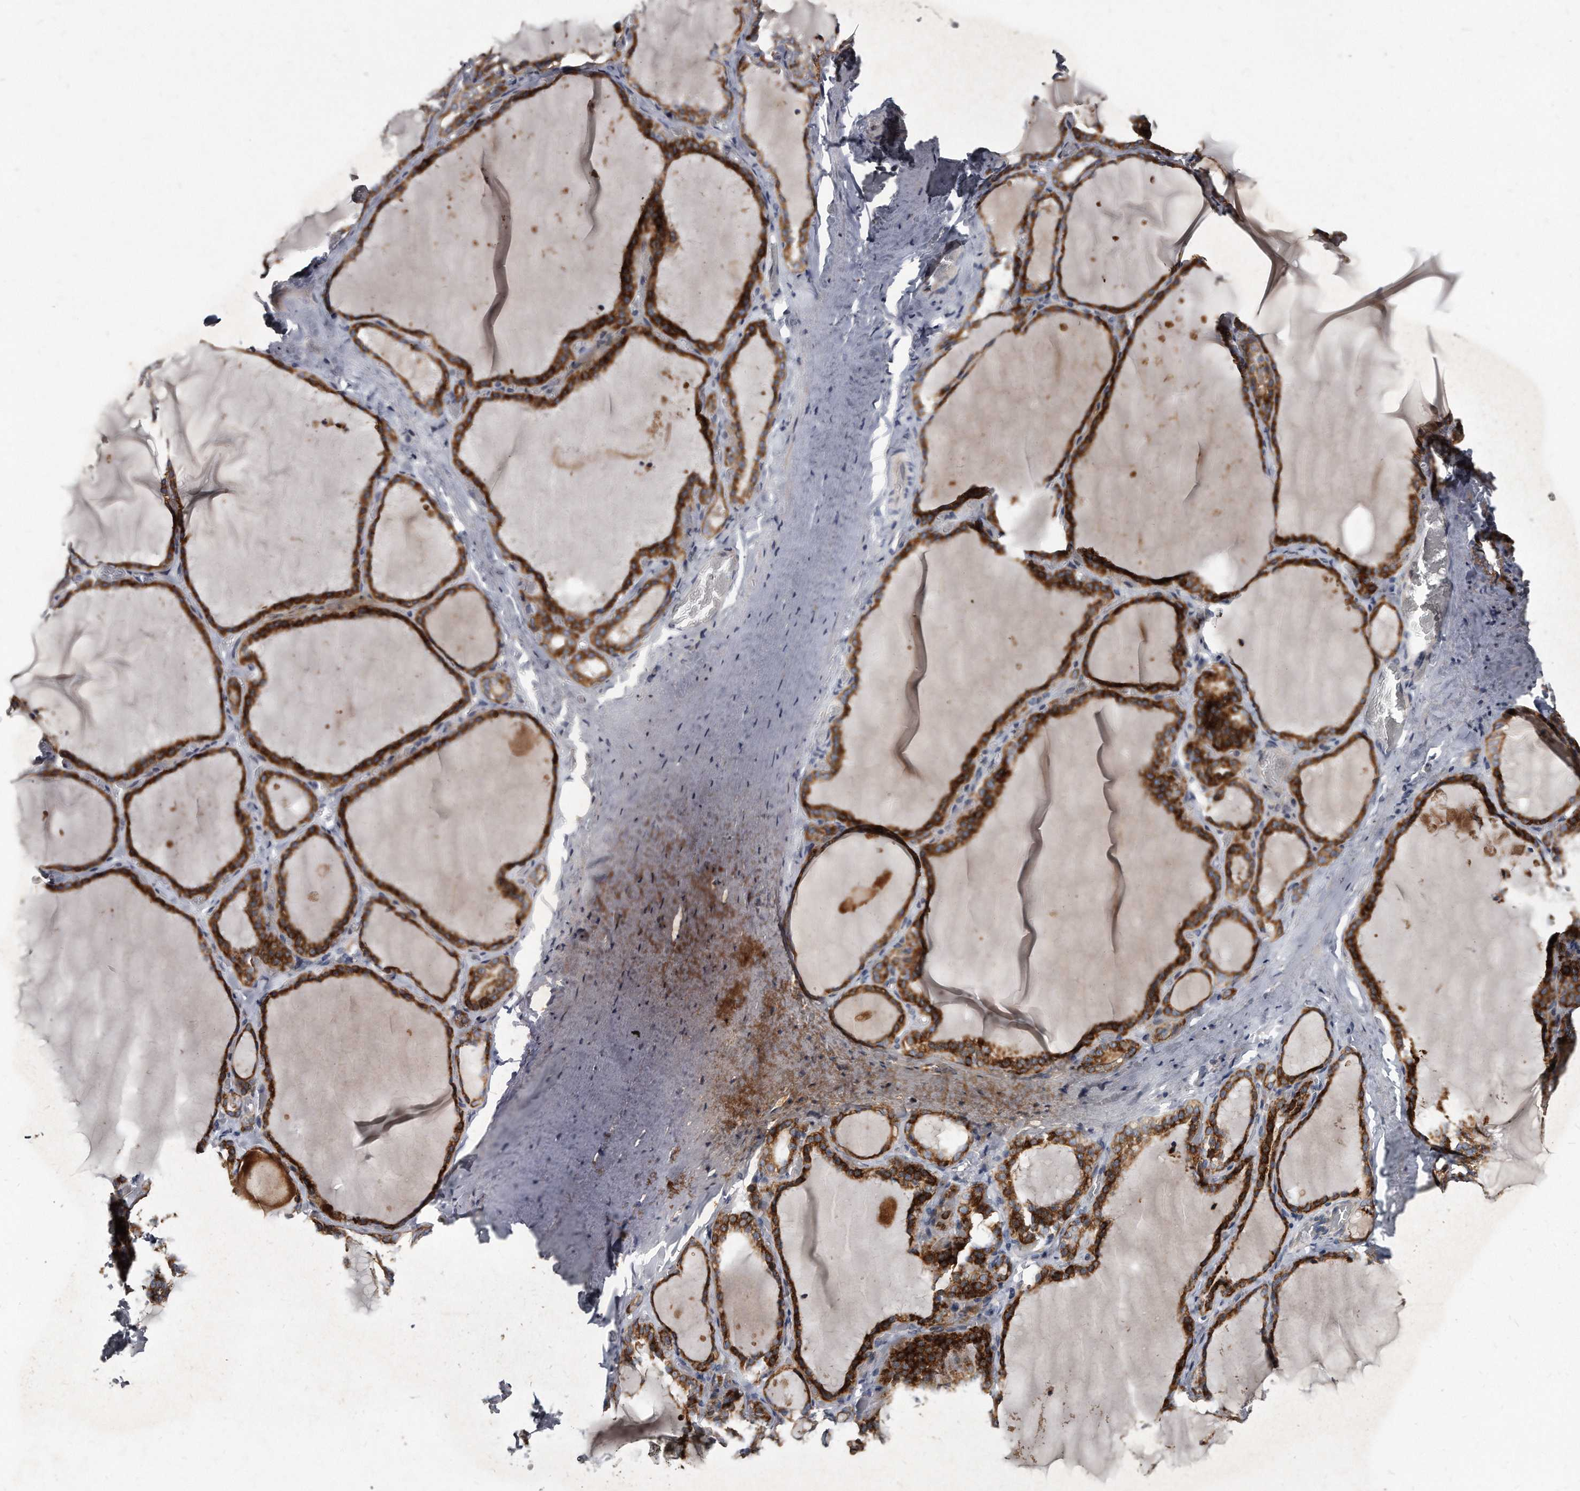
{"staining": {"intensity": "strong", "quantity": ">75%", "location": "cytoplasmic/membranous"}, "tissue": "thyroid gland", "cell_type": "Glandular cells", "image_type": "normal", "snomed": [{"axis": "morphology", "description": "Normal tissue, NOS"}, {"axis": "topography", "description": "Thyroid gland"}], "caption": "An image of thyroid gland stained for a protein shows strong cytoplasmic/membranous brown staining in glandular cells.", "gene": "KLHDC3", "patient": {"sex": "female", "age": 22}}